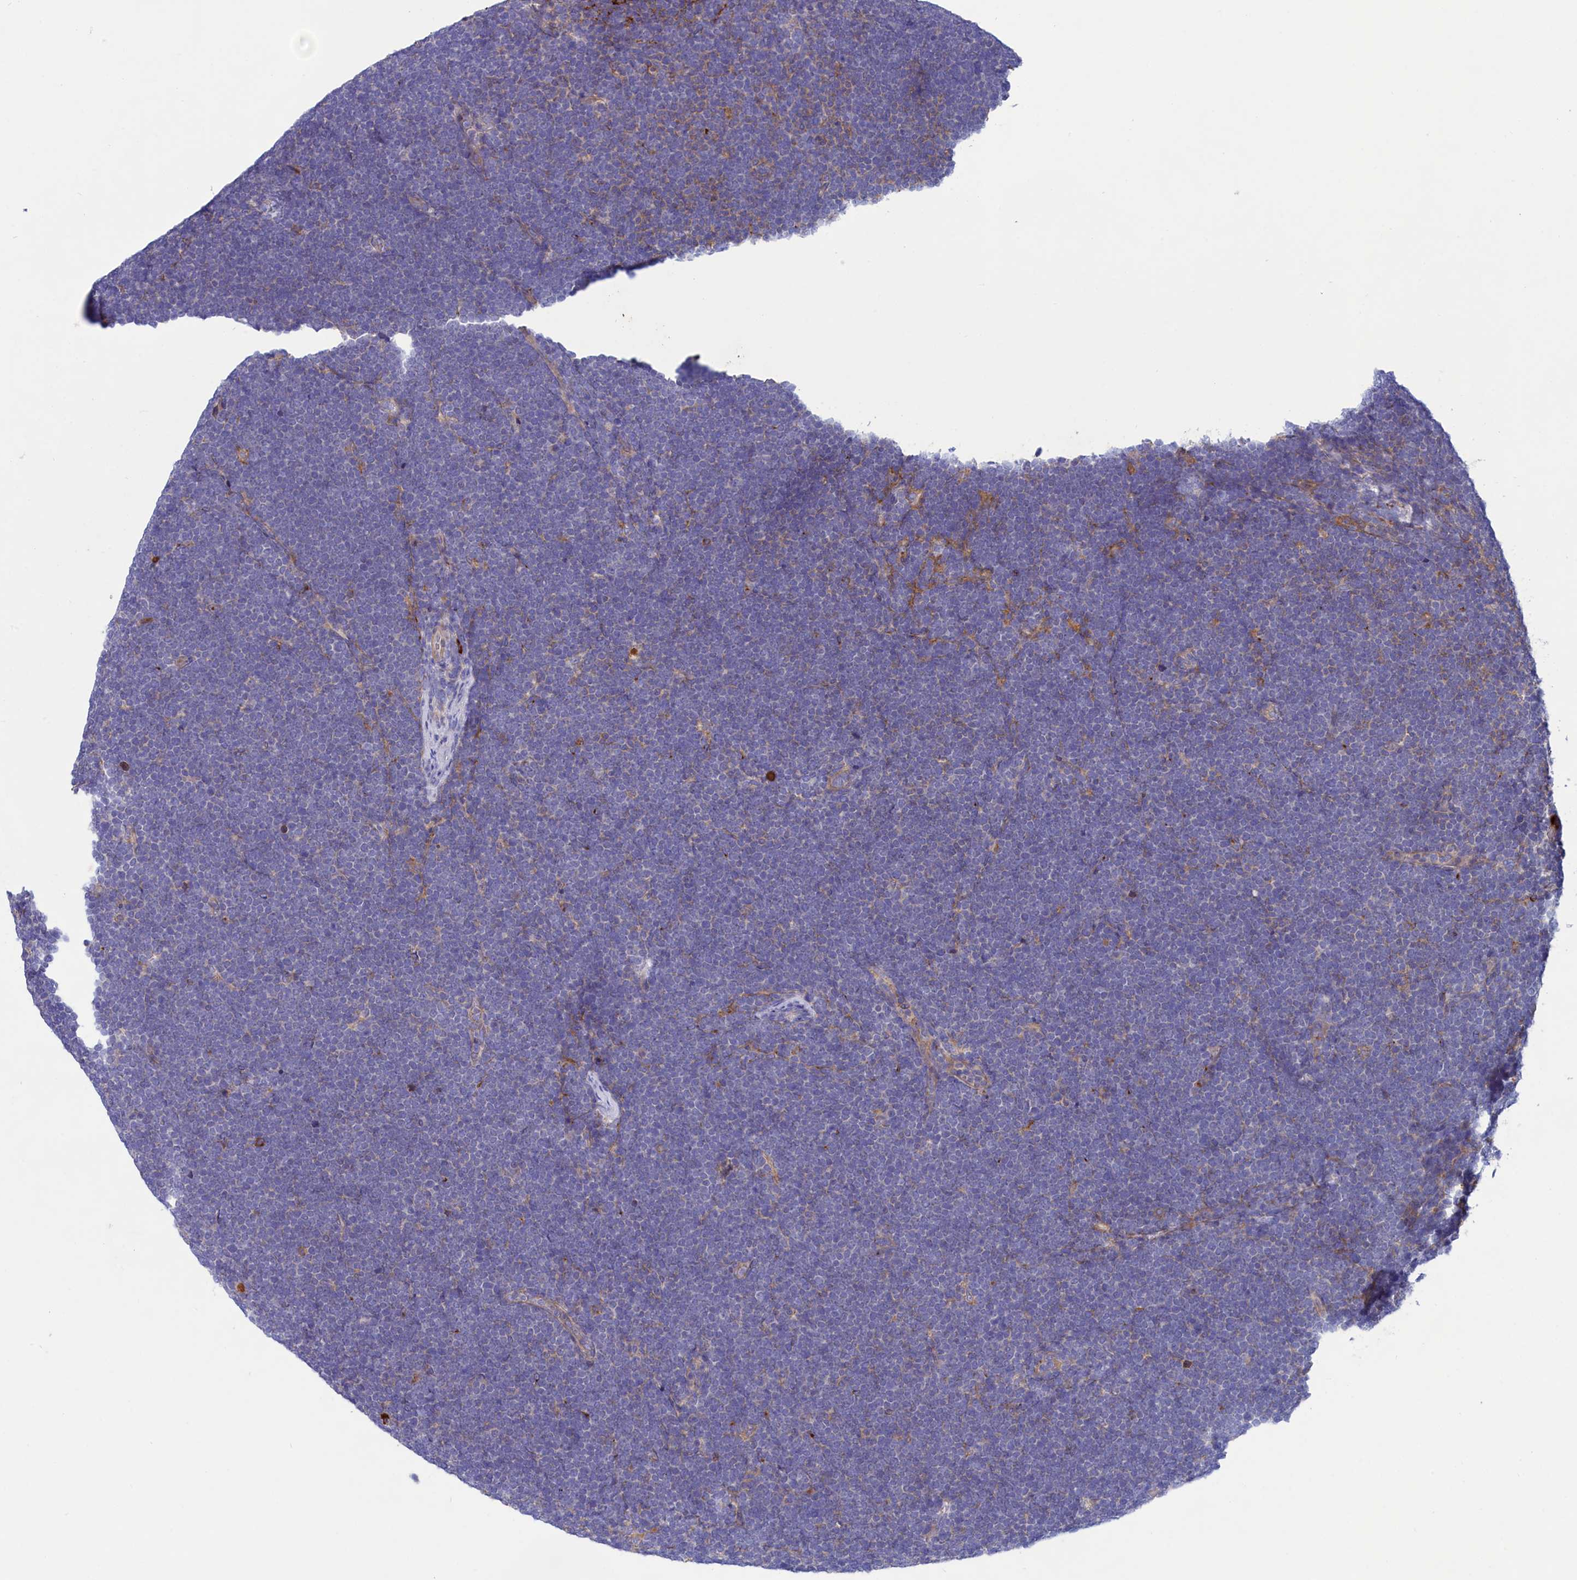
{"staining": {"intensity": "negative", "quantity": "none", "location": "none"}, "tissue": "lymphoma", "cell_type": "Tumor cells", "image_type": "cancer", "snomed": [{"axis": "morphology", "description": "Malignant lymphoma, non-Hodgkin's type, High grade"}, {"axis": "topography", "description": "Lymph node"}], "caption": "This is a photomicrograph of immunohistochemistry staining of lymphoma, which shows no expression in tumor cells.", "gene": "SCAMP4", "patient": {"sex": "male", "age": 13}}